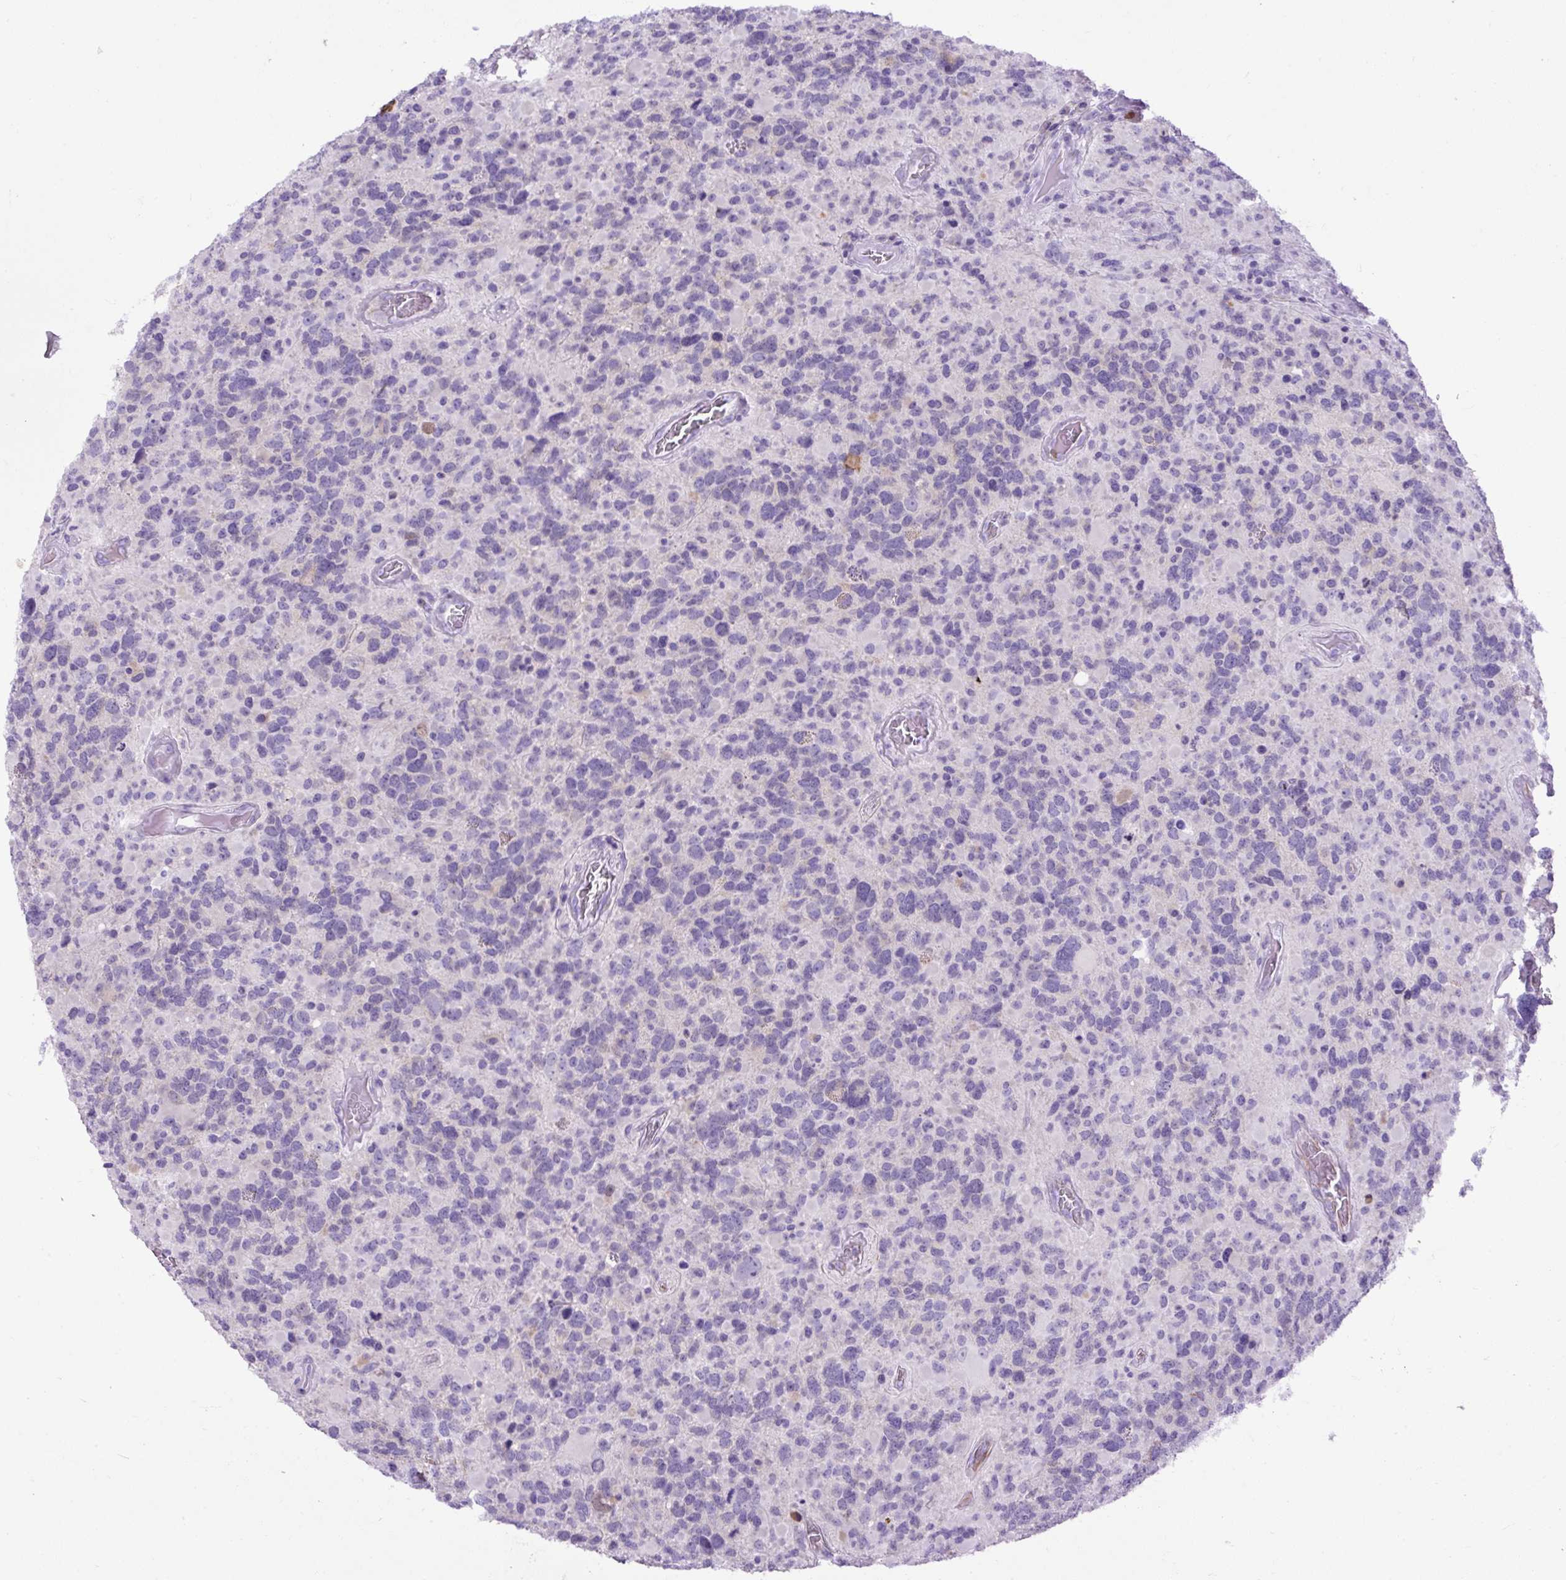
{"staining": {"intensity": "negative", "quantity": "none", "location": "none"}, "tissue": "glioma", "cell_type": "Tumor cells", "image_type": "cancer", "snomed": [{"axis": "morphology", "description": "Glioma, malignant, High grade"}, {"axis": "topography", "description": "Brain"}], "caption": "This is an immunohistochemistry (IHC) image of malignant glioma (high-grade). There is no staining in tumor cells.", "gene": "SPTBN5", "patient": {"sex": "female", "age": 40}}